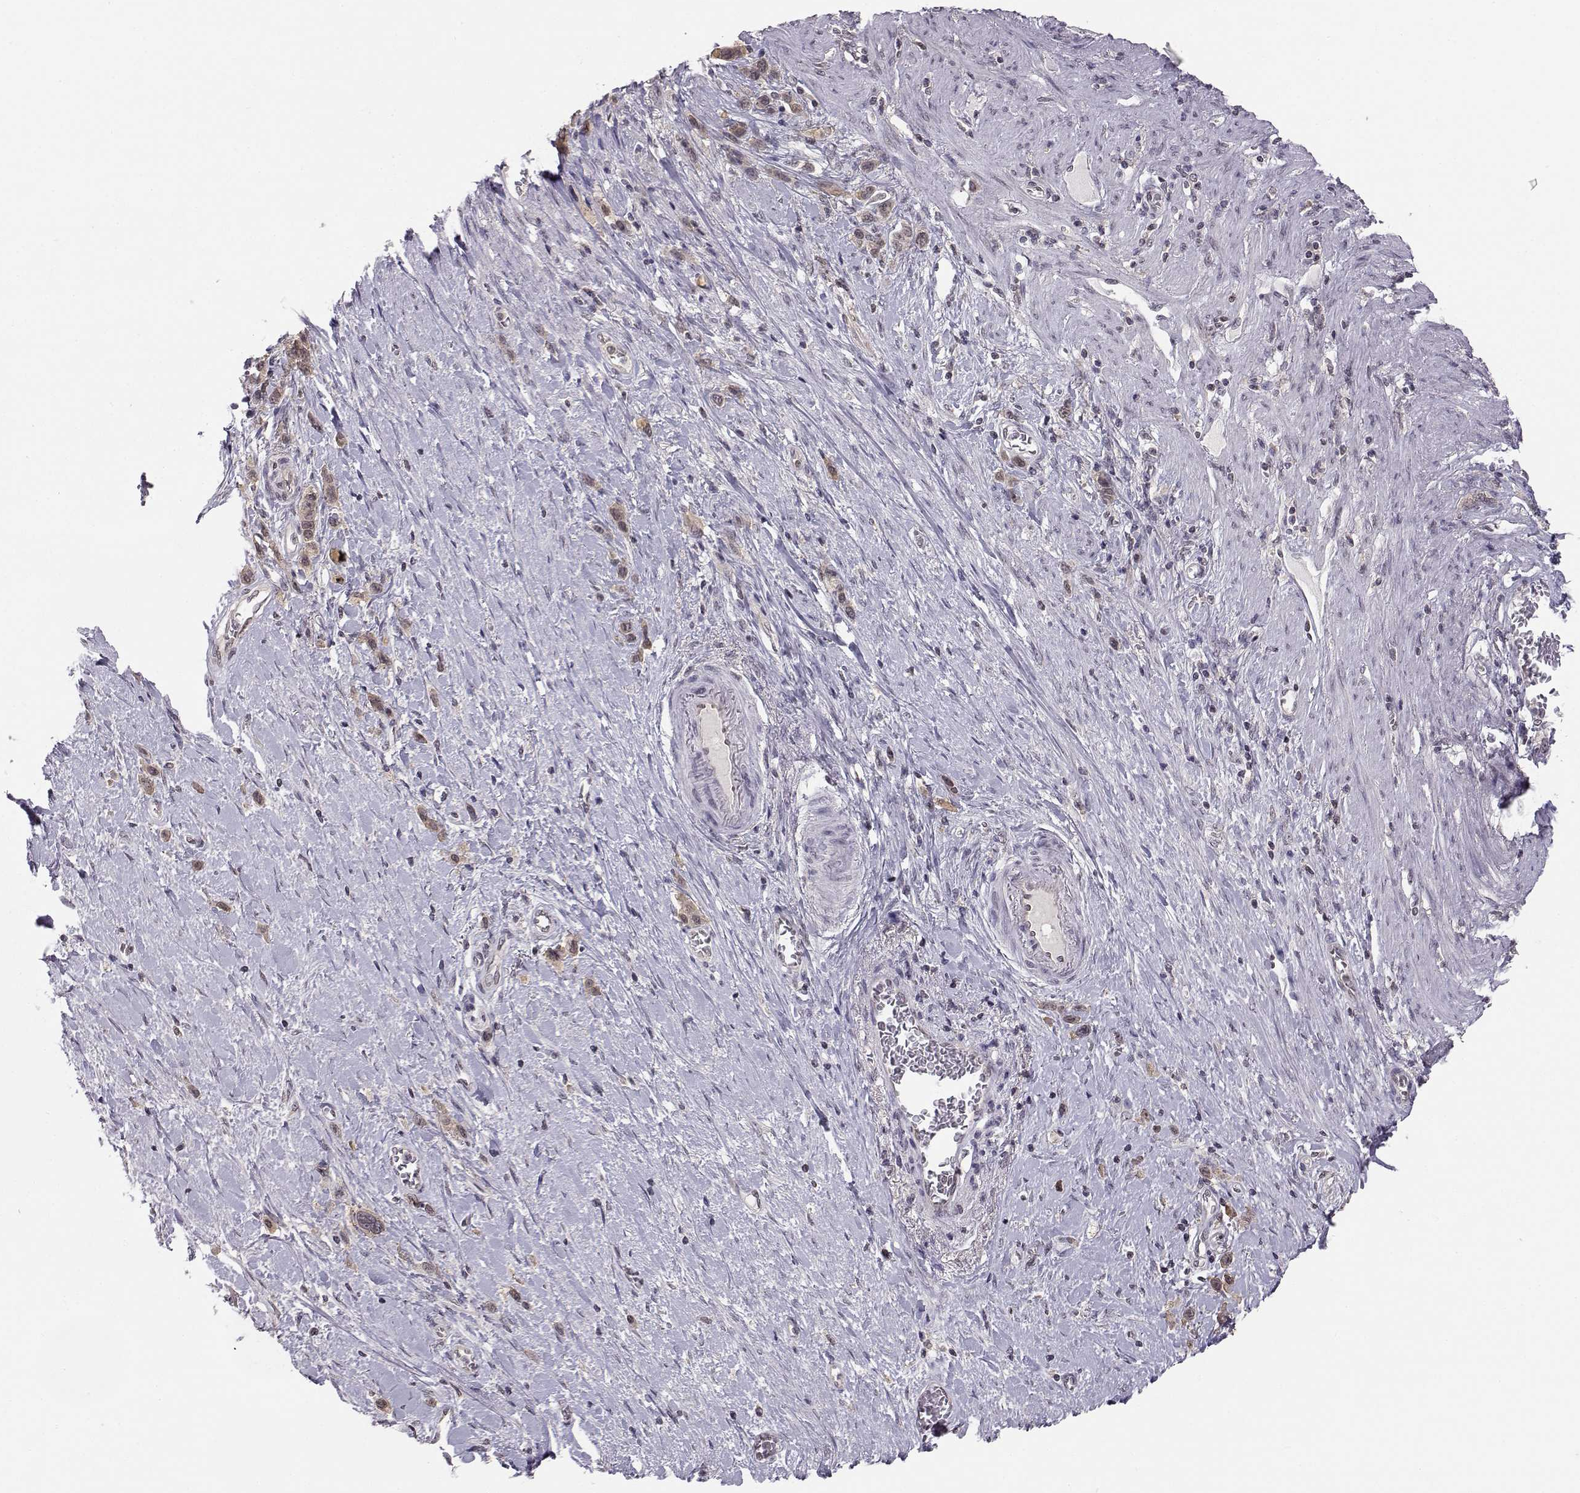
{"staining": {"intensity": "weak", "quantity": ">75%", "location": "cytoplasmic/membranous"}, "tissue": "stomach cancer", "cell_type": "Tumor cells", "image_type": "cancer", "snomed": [{"axis": "morphology", "description": "Normal tissue, NOS"}, {"axis": "morphology", "description": "Adenocarcinoma, NOS"}, {"axis": "morphology", "description": "Adenocarcinoma, High grade"}, {"axis": "topography", "description": "Stomach, upper"}, {"axis": "topography", "description": "Stomach"}], "caption": "Stomach cancer stained for a protein displays weak cytoplasmic/membranous positivity in tumor cells. (IHC, brightfield microscopy, high magnification).", "gene": "KIF13B", "patient": {"sex": "female", "age": 65}}